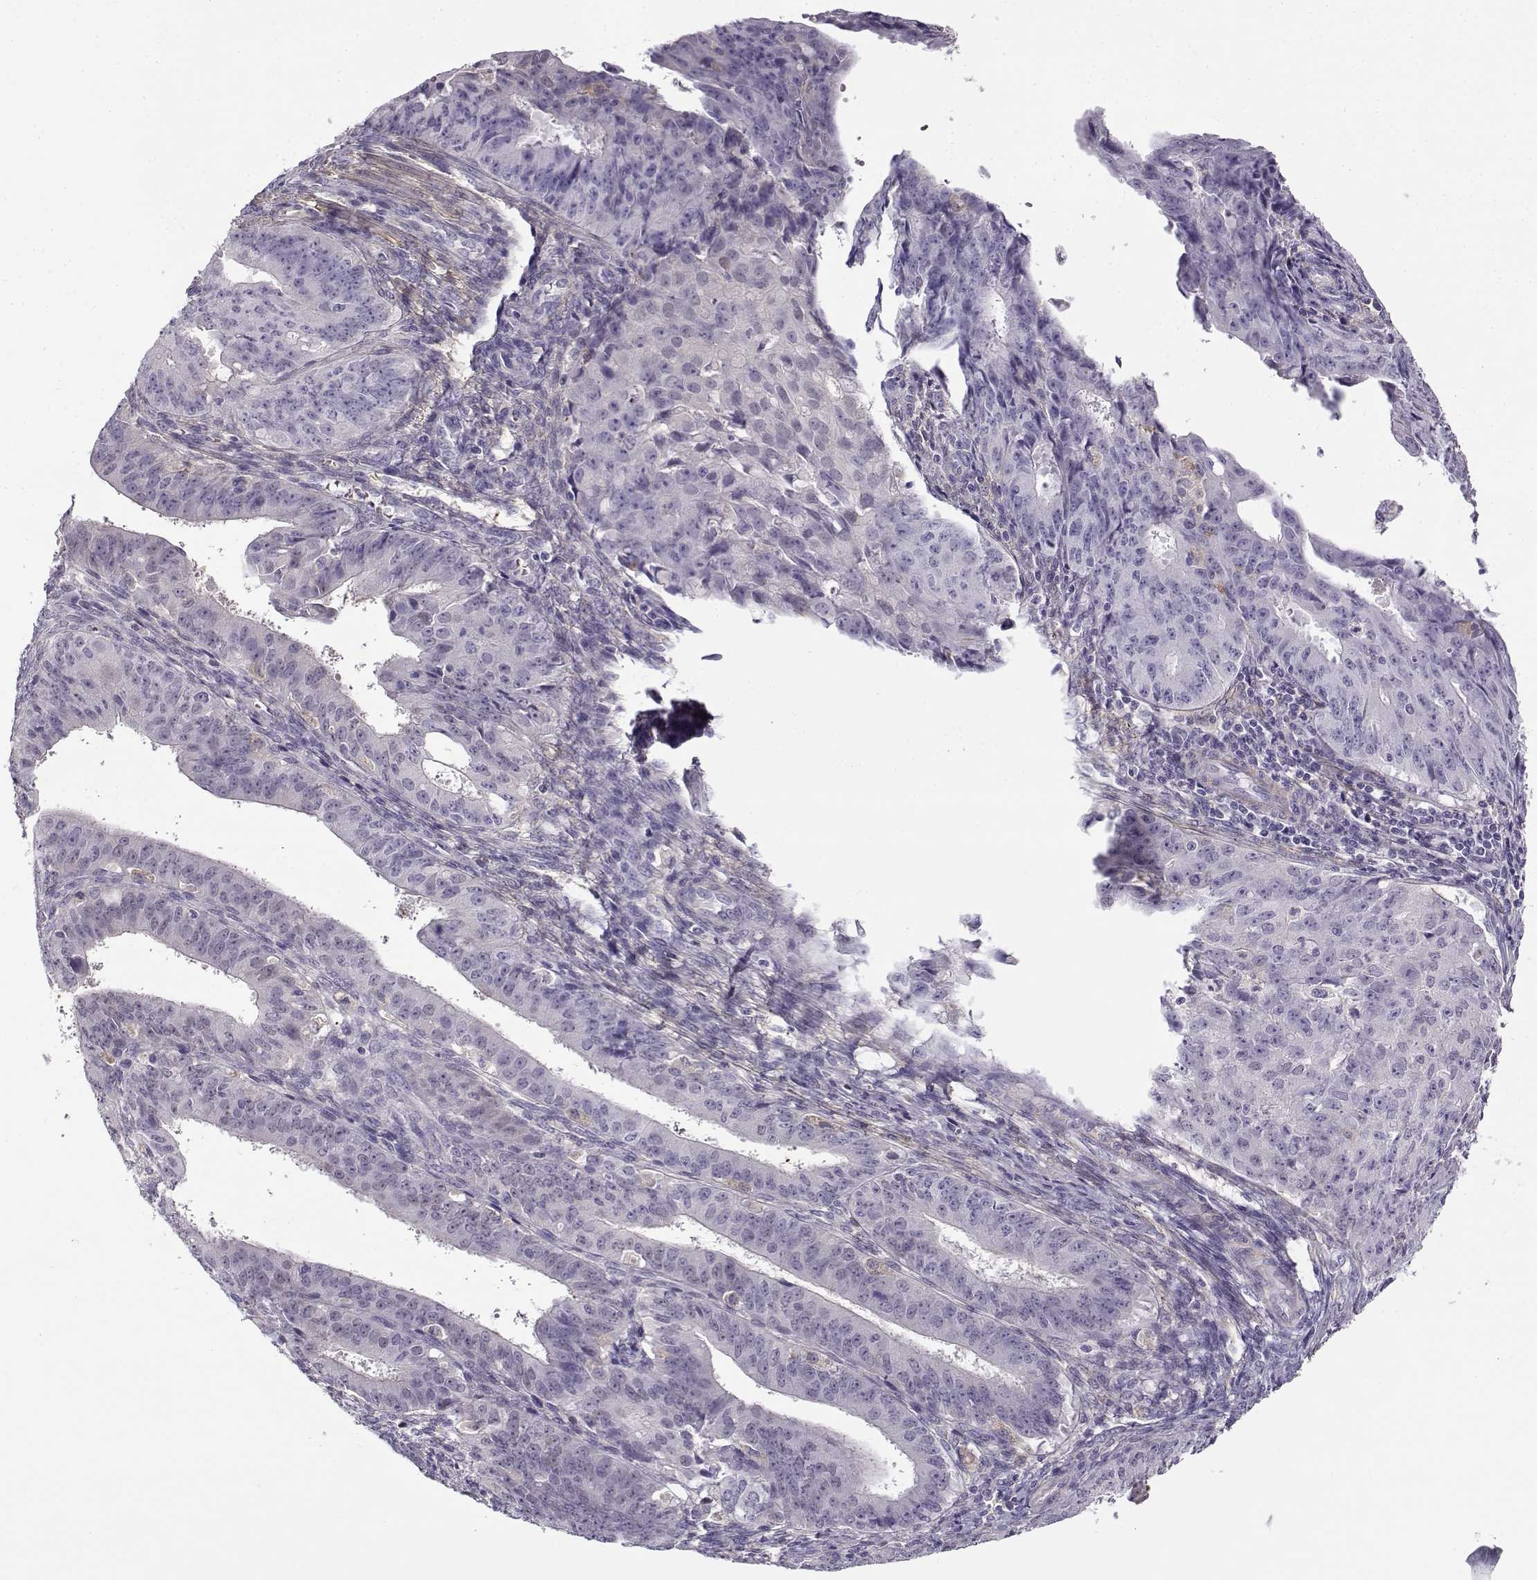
{"staining": {"intensity": "negative", "quantity": "none", "location": "none"}, "tissue": "ovarian cancer", "cell_type": "Tumor cells", "image_type": "cancer", "snomed": [{"axis": "morphology", "description": "Carcinoma, endometroid"}, {"axis": "topography", "description": "Ovary"}], "caption": "There is no significant staining in tumor cells of ovarian endometroid carcinoma.", "gene": "UCP3", "patient": {"sex": "female", "age": 42}}